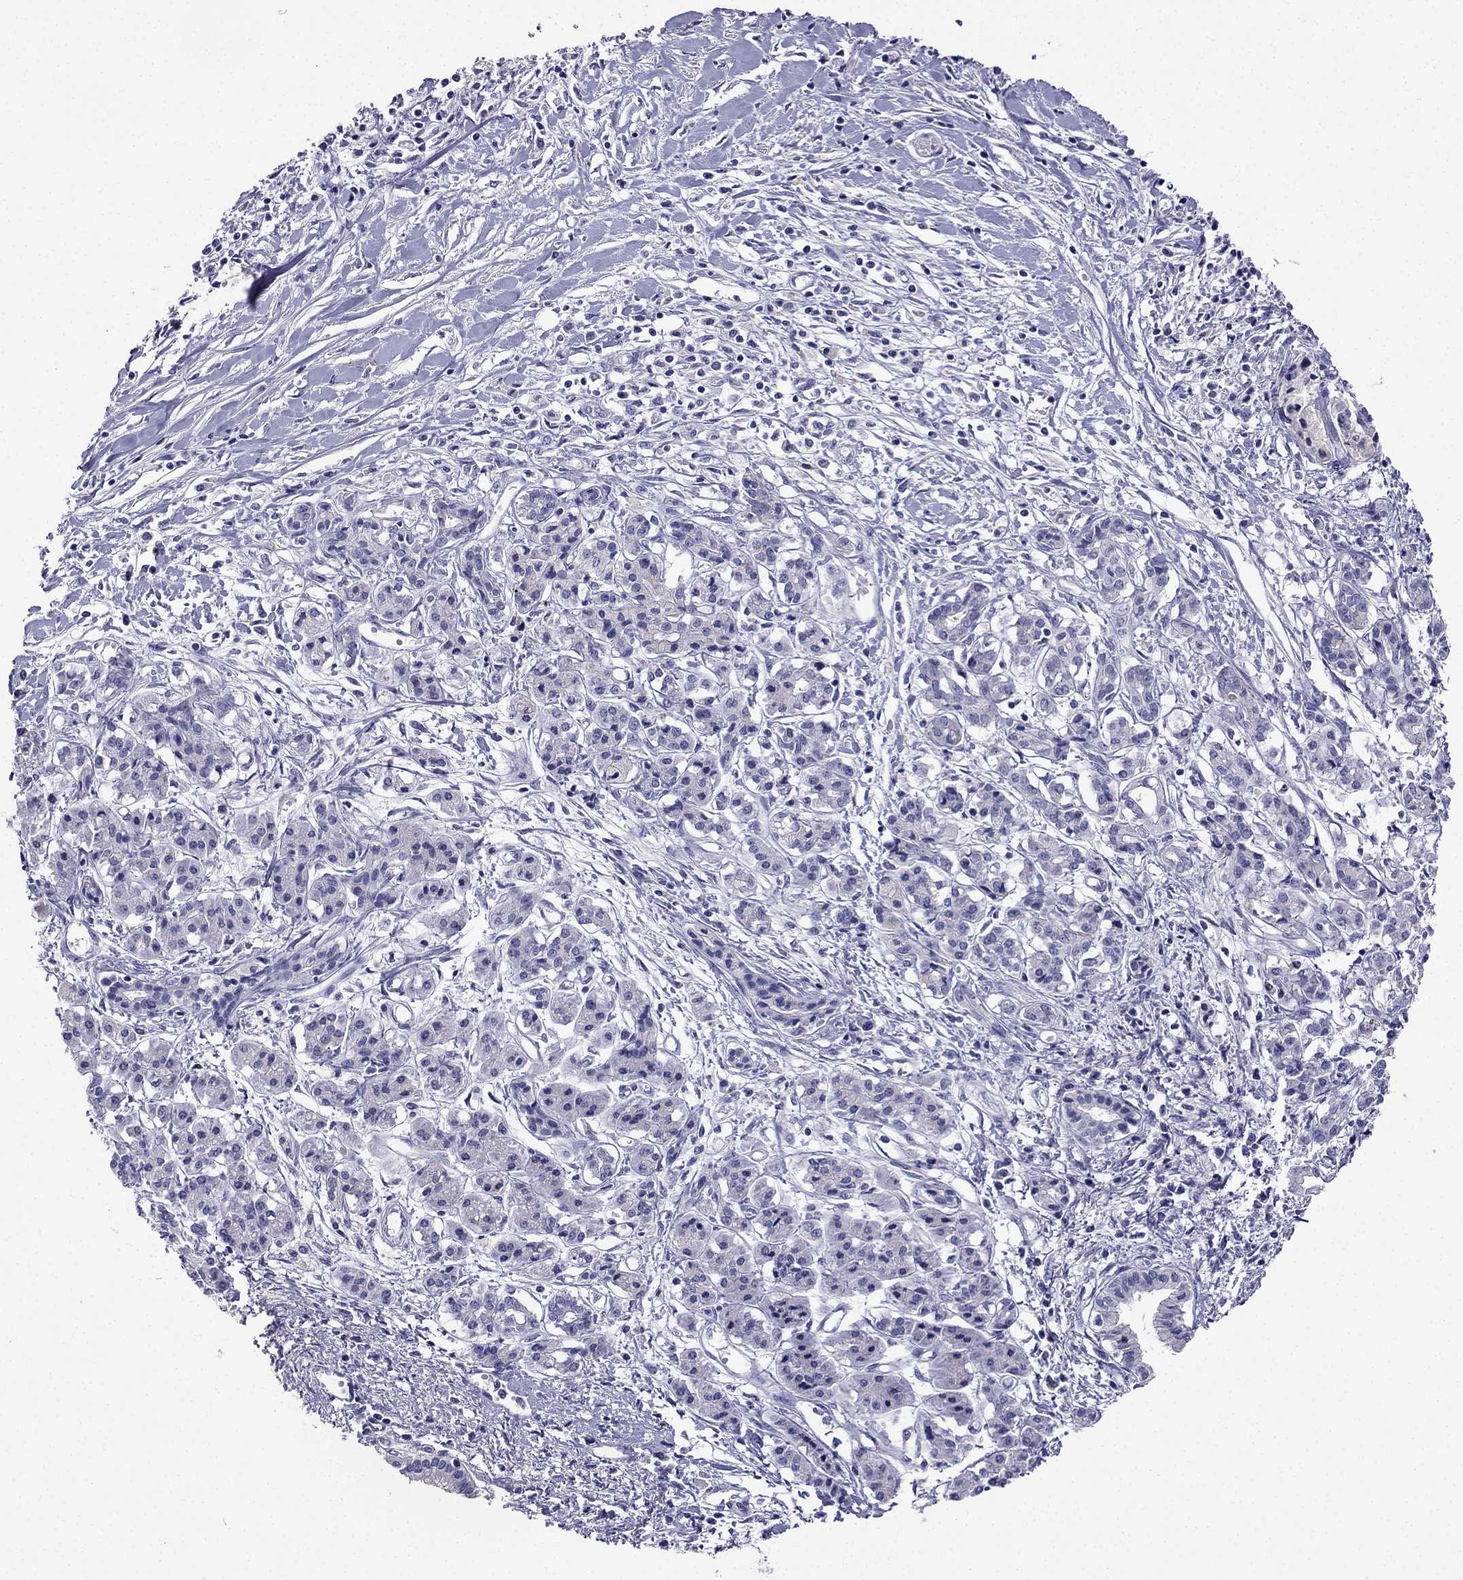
{"staining": {"intensity": "negative", "quantity": "none", "location": "none"}, "tissue": "pancreatic cancer", "cell_type": "Tumor cells", "image_type": "cancer", "snomed": [{"axis": "morphology", "description": "Adenocarcinoma, NOS"}, {"axis": "topography", "description": "Pancreas"}], "caption": "Photomicrograph shows no protein expression in tumor cells of pancreatic cancer tissue. (Stains: DAB immunohistochemistry with hematoxylin counter stain, Microscopy: brightfield microscopy at high magnification).", "gene": "KIF5A", "patient": {"sex": "male", "age": 48}}